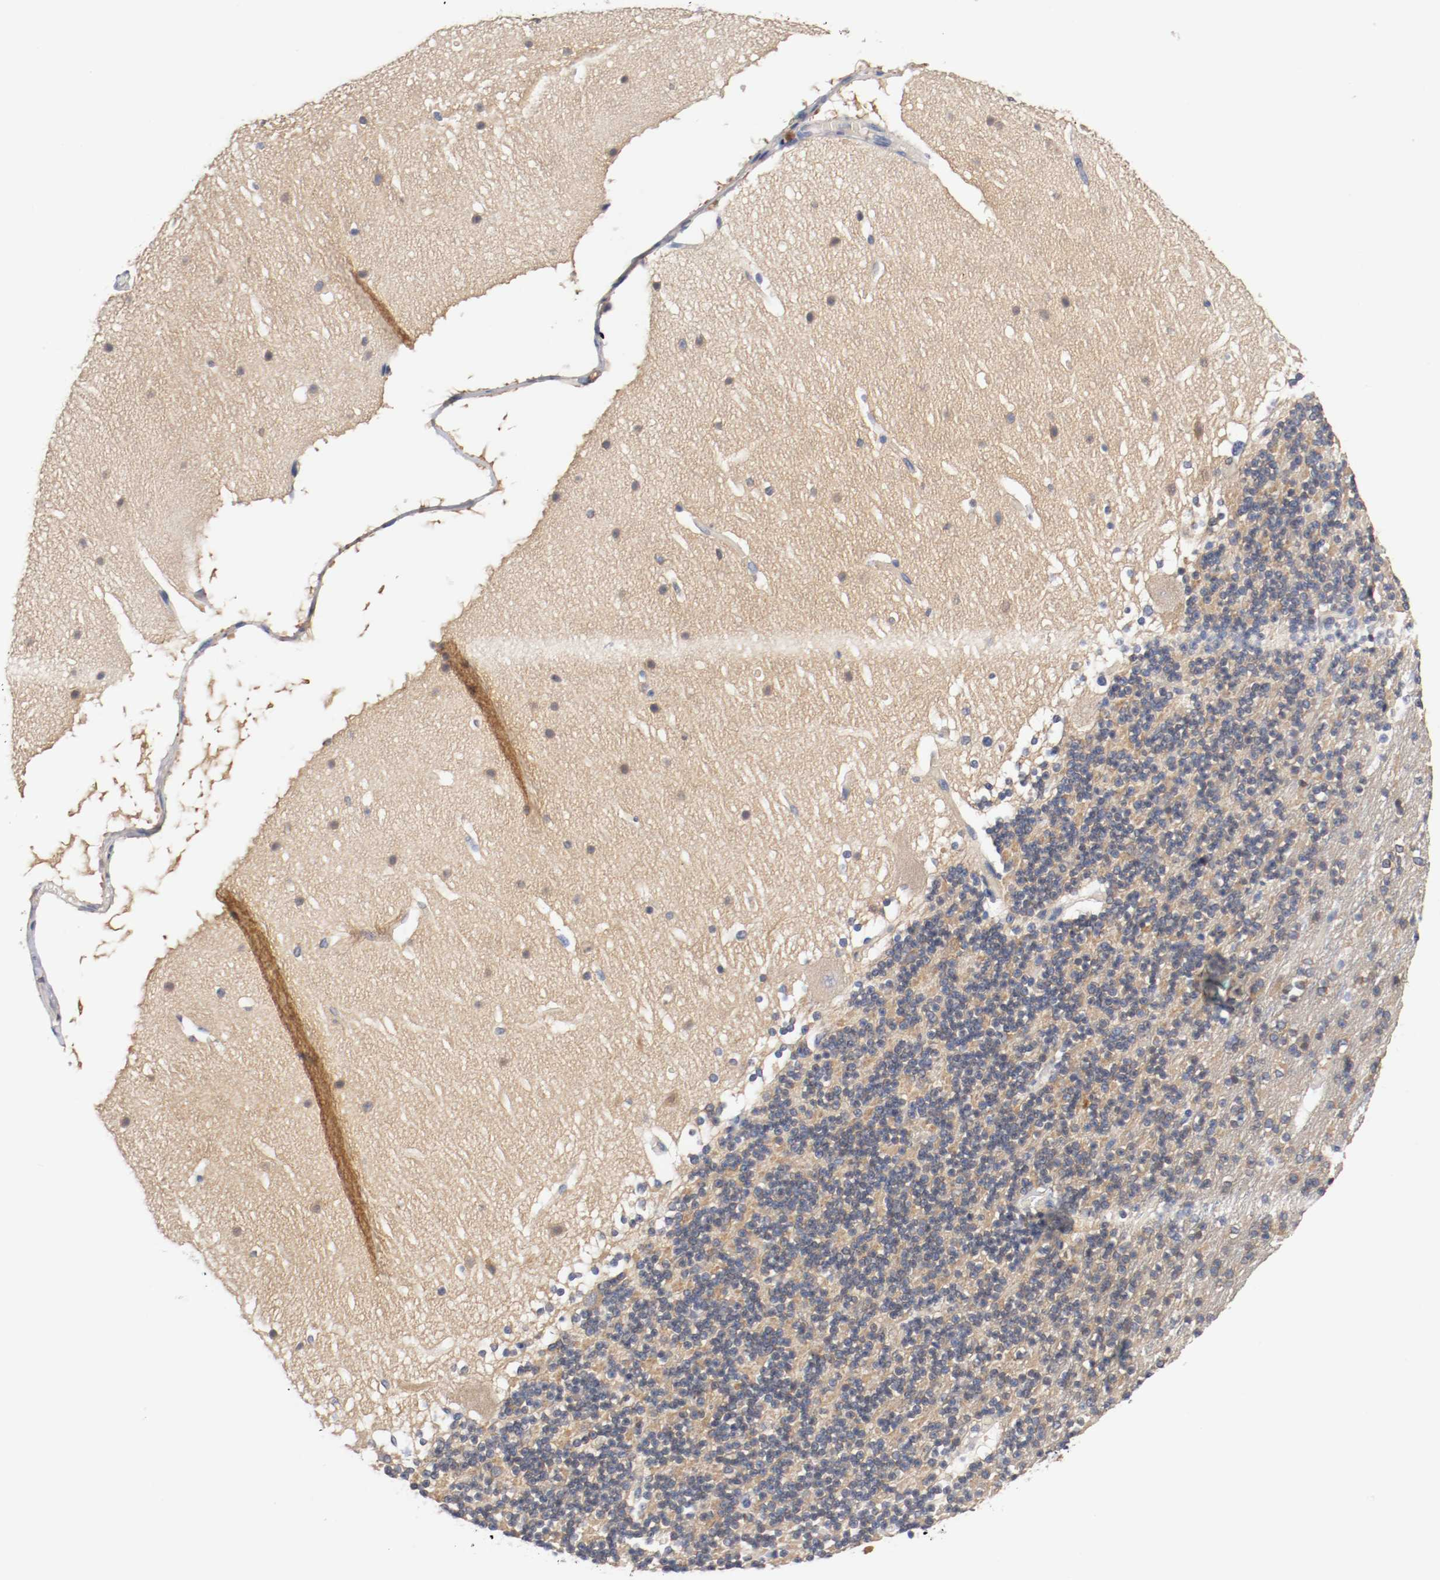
{"staining": {"intensity": "negative", "quantity": "none", "location": "none"}, "tissue": "cerebellum", "cell_type": "Cells in granular layer", "image_type": "normal", "snomed": [{"axis": "morphology", "description": "Normal tissue, NOS"}, {"axis": "topography", "description": "Cerebellum"}], "caption": "DAB immunohistochemical staining of normal cerebellum shows no significant positivity in cells in granular layer.", "gene": "HGS", "patient": {"sex": "female", "age": 19}}